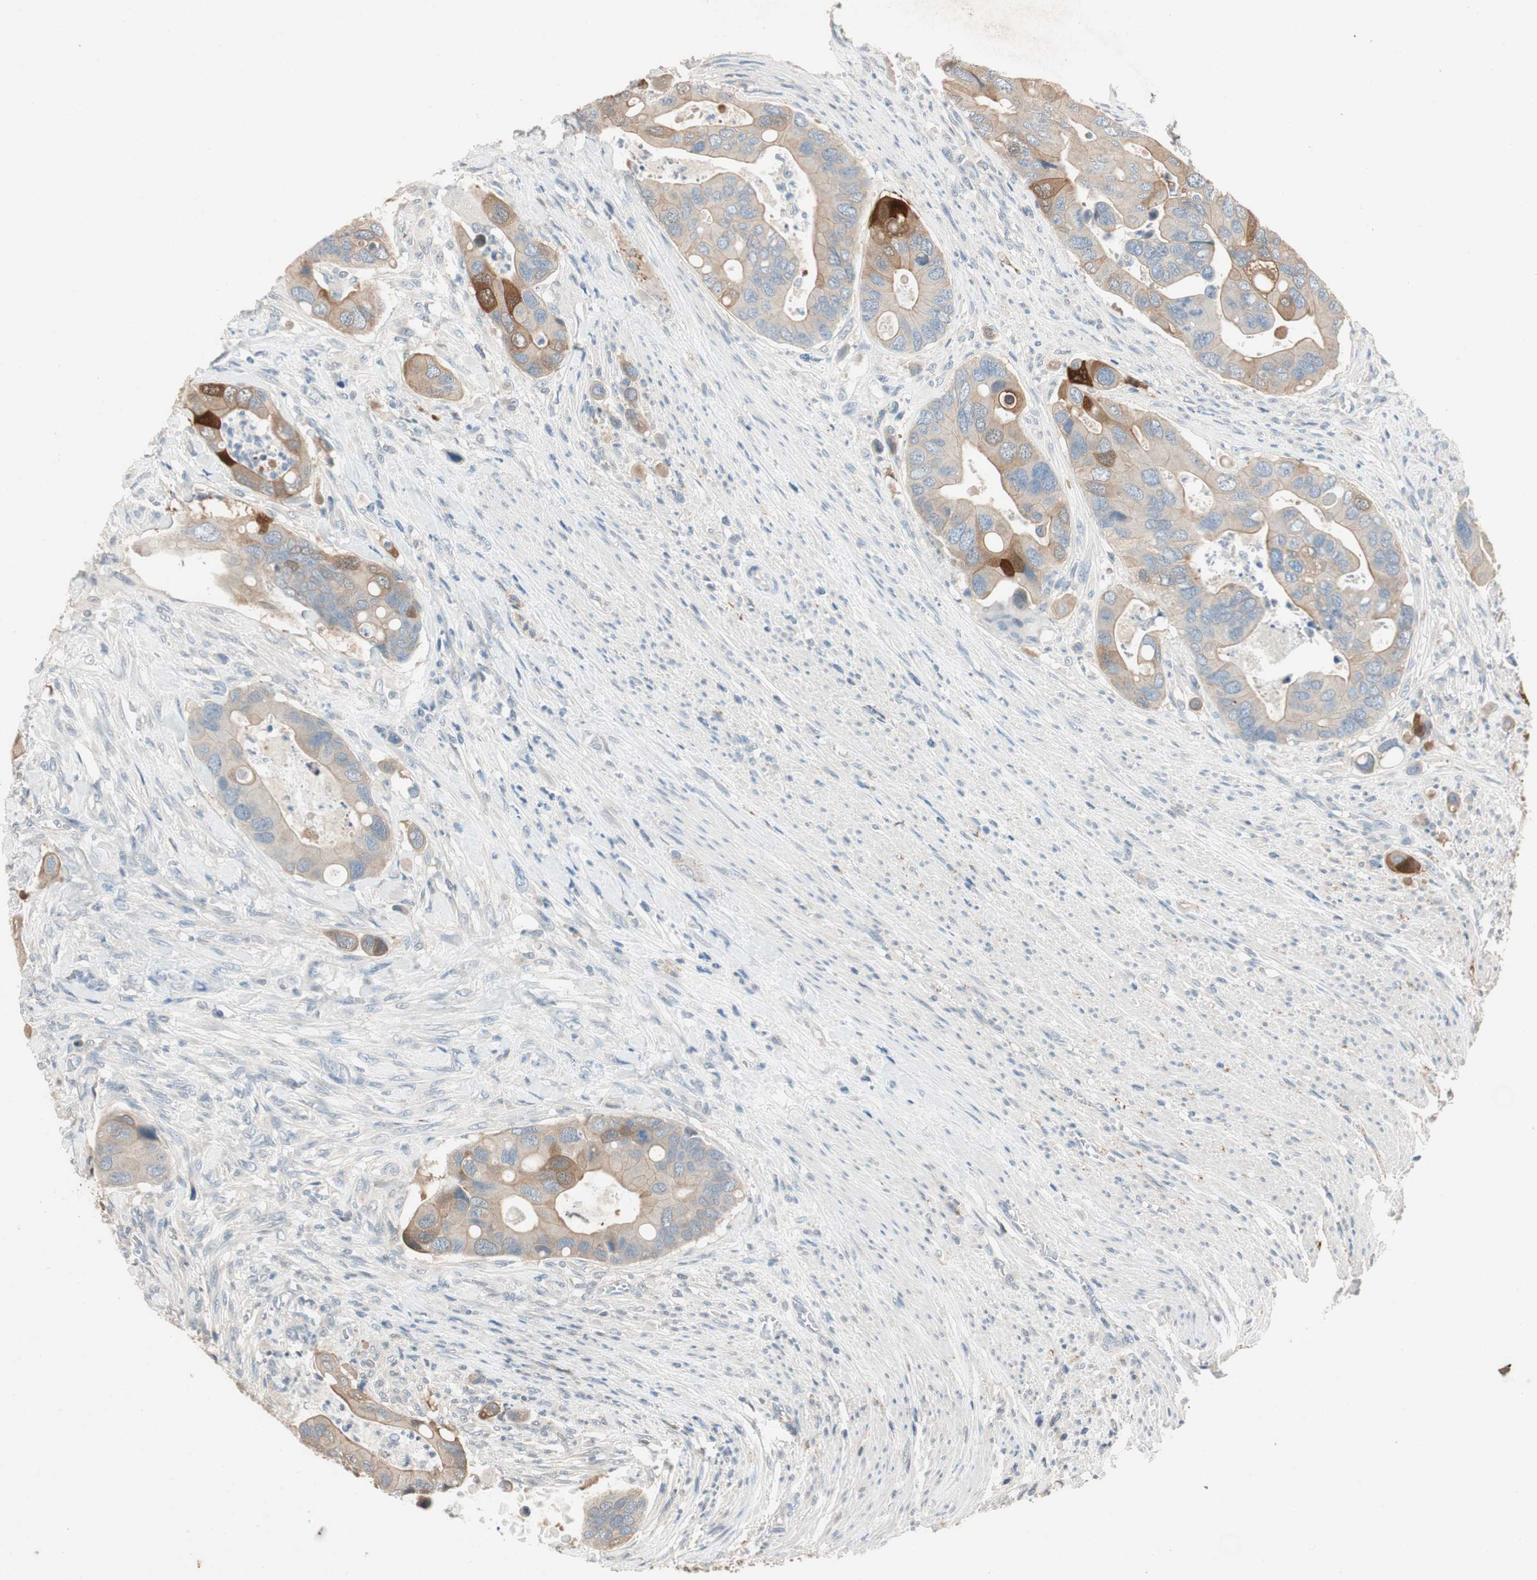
{"staining": {"intensity": "strong", "quantity": "<25%", "location": "cytoplasmic/membranous,nuclear"}, "tissue": "colorectal cancer", "cell_type": "Tumor cells", "image_type": "cancer", "snomed": [{"axis": "morphology", "description": "Adenocarcinoma, NOS"}, {"axis": "topography", "description": "Rectum"}], "caption": "IHC of human colorectal adenocarcinoma demonstrates medium levels of strong cytoplasmic/membranous and nuclear staining in approximately <25% of tumor cells.", "gene": "SERPINB5", "patient": {"sex": "female", "age": 57}}